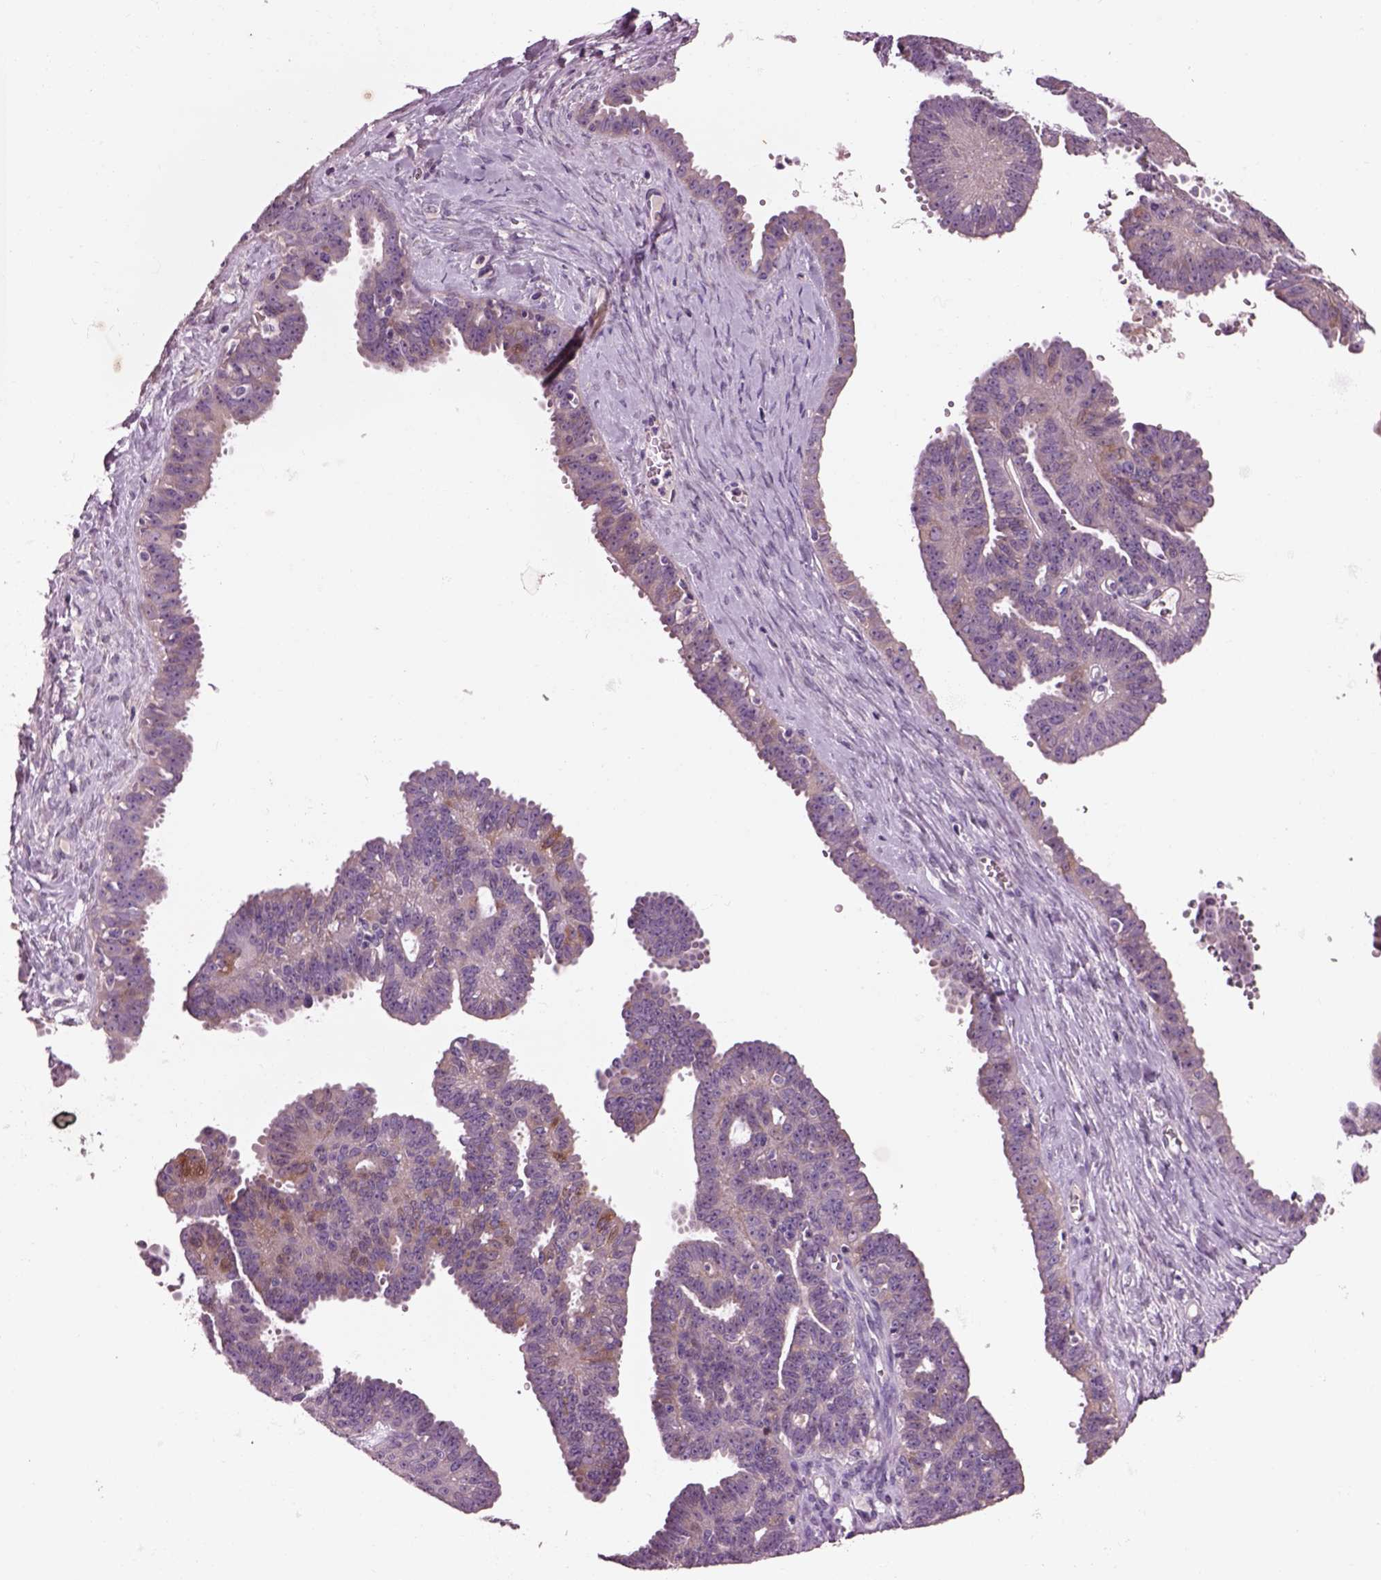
{"staining": {"intensity": "weak", "quantity": "<25%", "location": "cytoplasmic/membranous"}, "tissue": "ovarian cancer", "cell_type": "Tumor cells", "image_type": "cancer", "snomed": [{"axis": "morphology", "description": "Cystadenocarcinoma, serous, NOS"}, {"axis": "topography", "description": "Ovary"}], "caption": "Serous cystadenocarcinoma (ovarian) was stained to show a protein in brown. There is no significant staining in tumor cells. (DAB (3,3'-diaminobenzidine) immunohistochemistry, high magnification).", "gene": "PLPP7", "patient": {"sex": "female", "age": 71}}